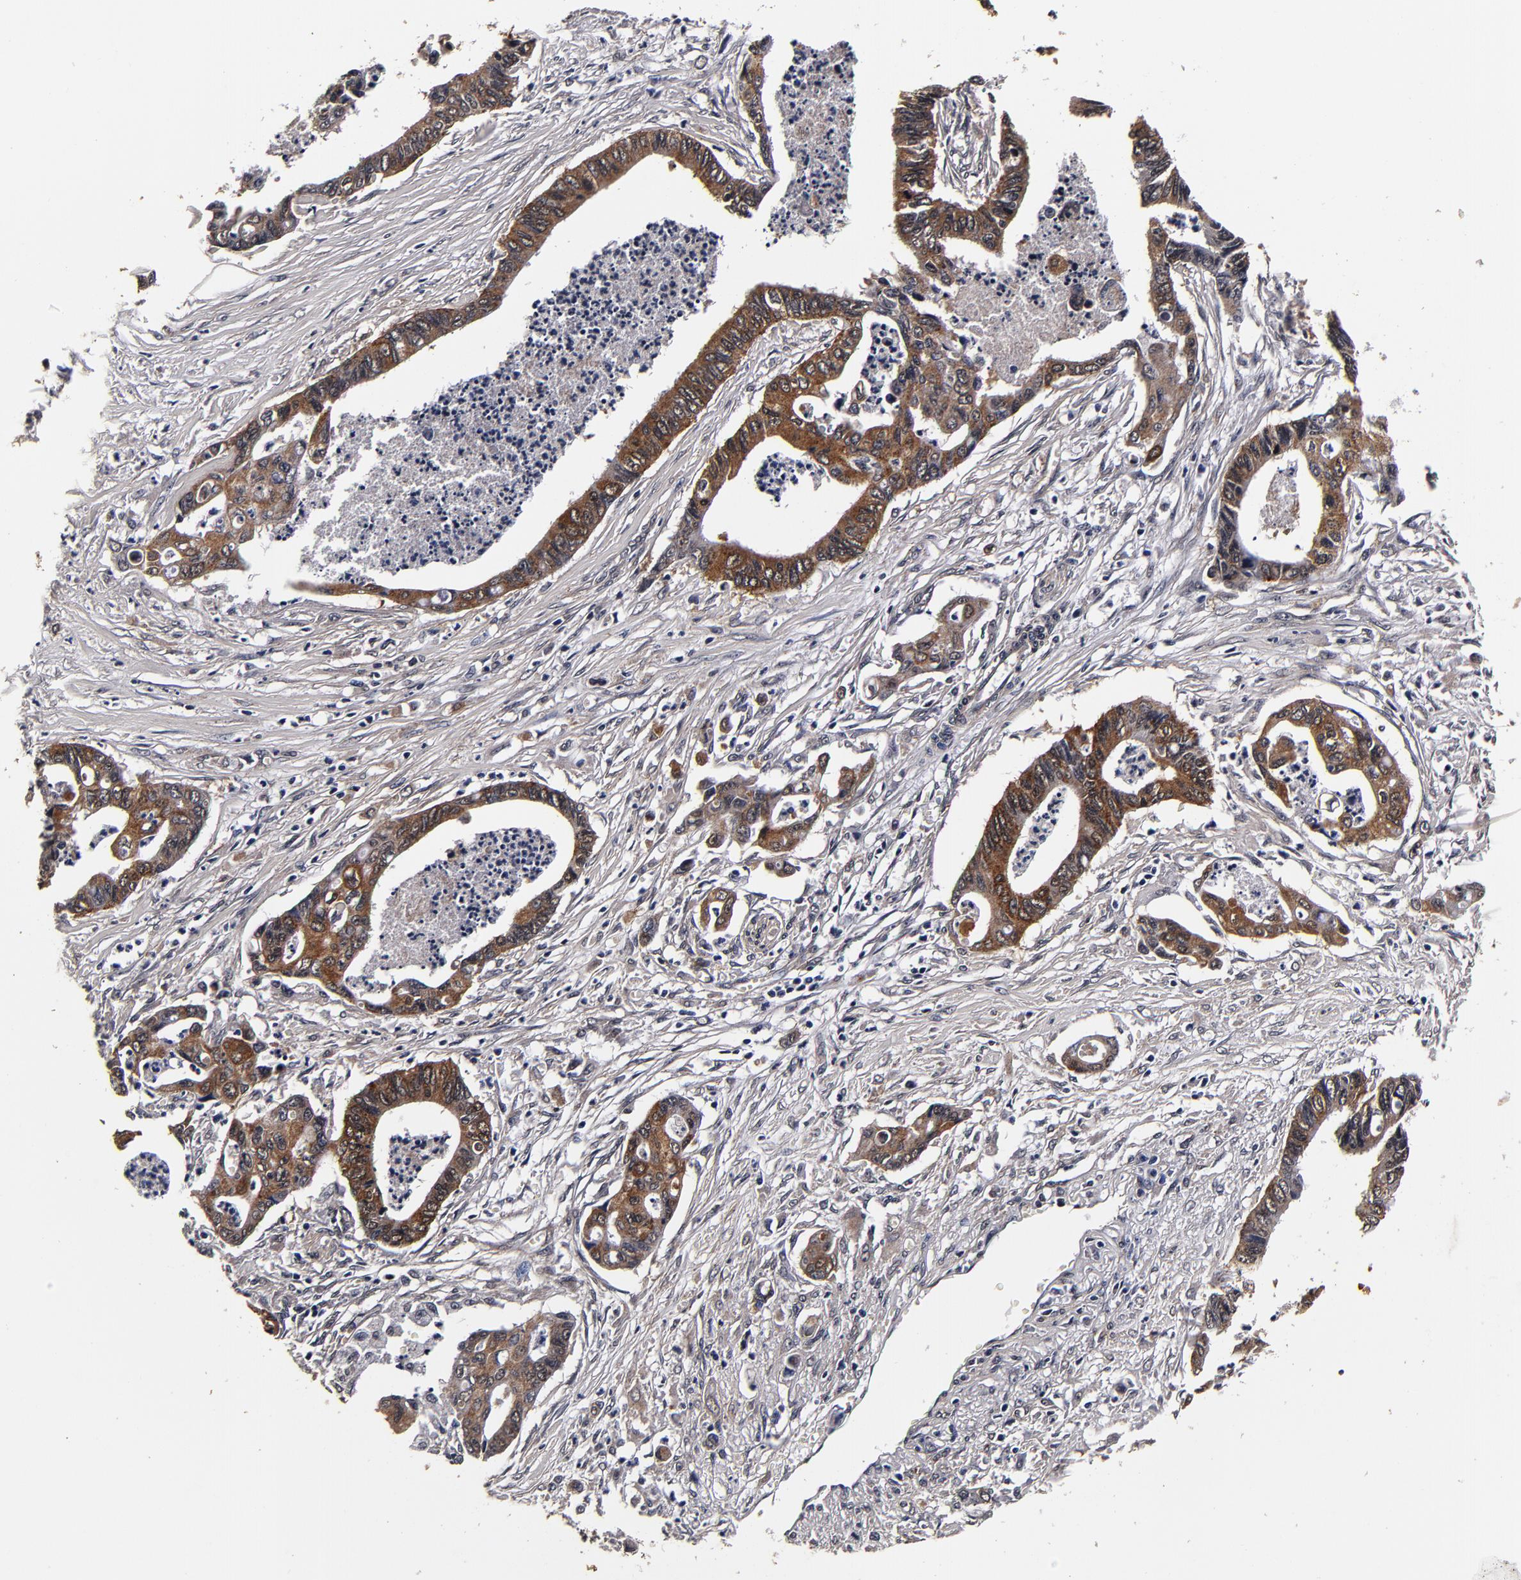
{"staining": {"intensity": "strong", "quantity": ">75%", "location": "cytoplasmic/membranous"}, "tissue": "pancreatic cancer", "cell_type": "Tumor cells", "image_type": "cancer", "snomed": [{"axis": "morphology", "description": "Adenocarcinoma, NOS"}, {"axis": "topography", "description": "Pancreas"}], "caption": "There is high levels of strong cytoplasmic/membranous expression in tumor cells of pancreatic cancer (adenocarcinoma), as demonstrated by immunohistochemical staining (brown color).", "gene": "MMP15", "patient": {"sex": "female", "age": 70}}